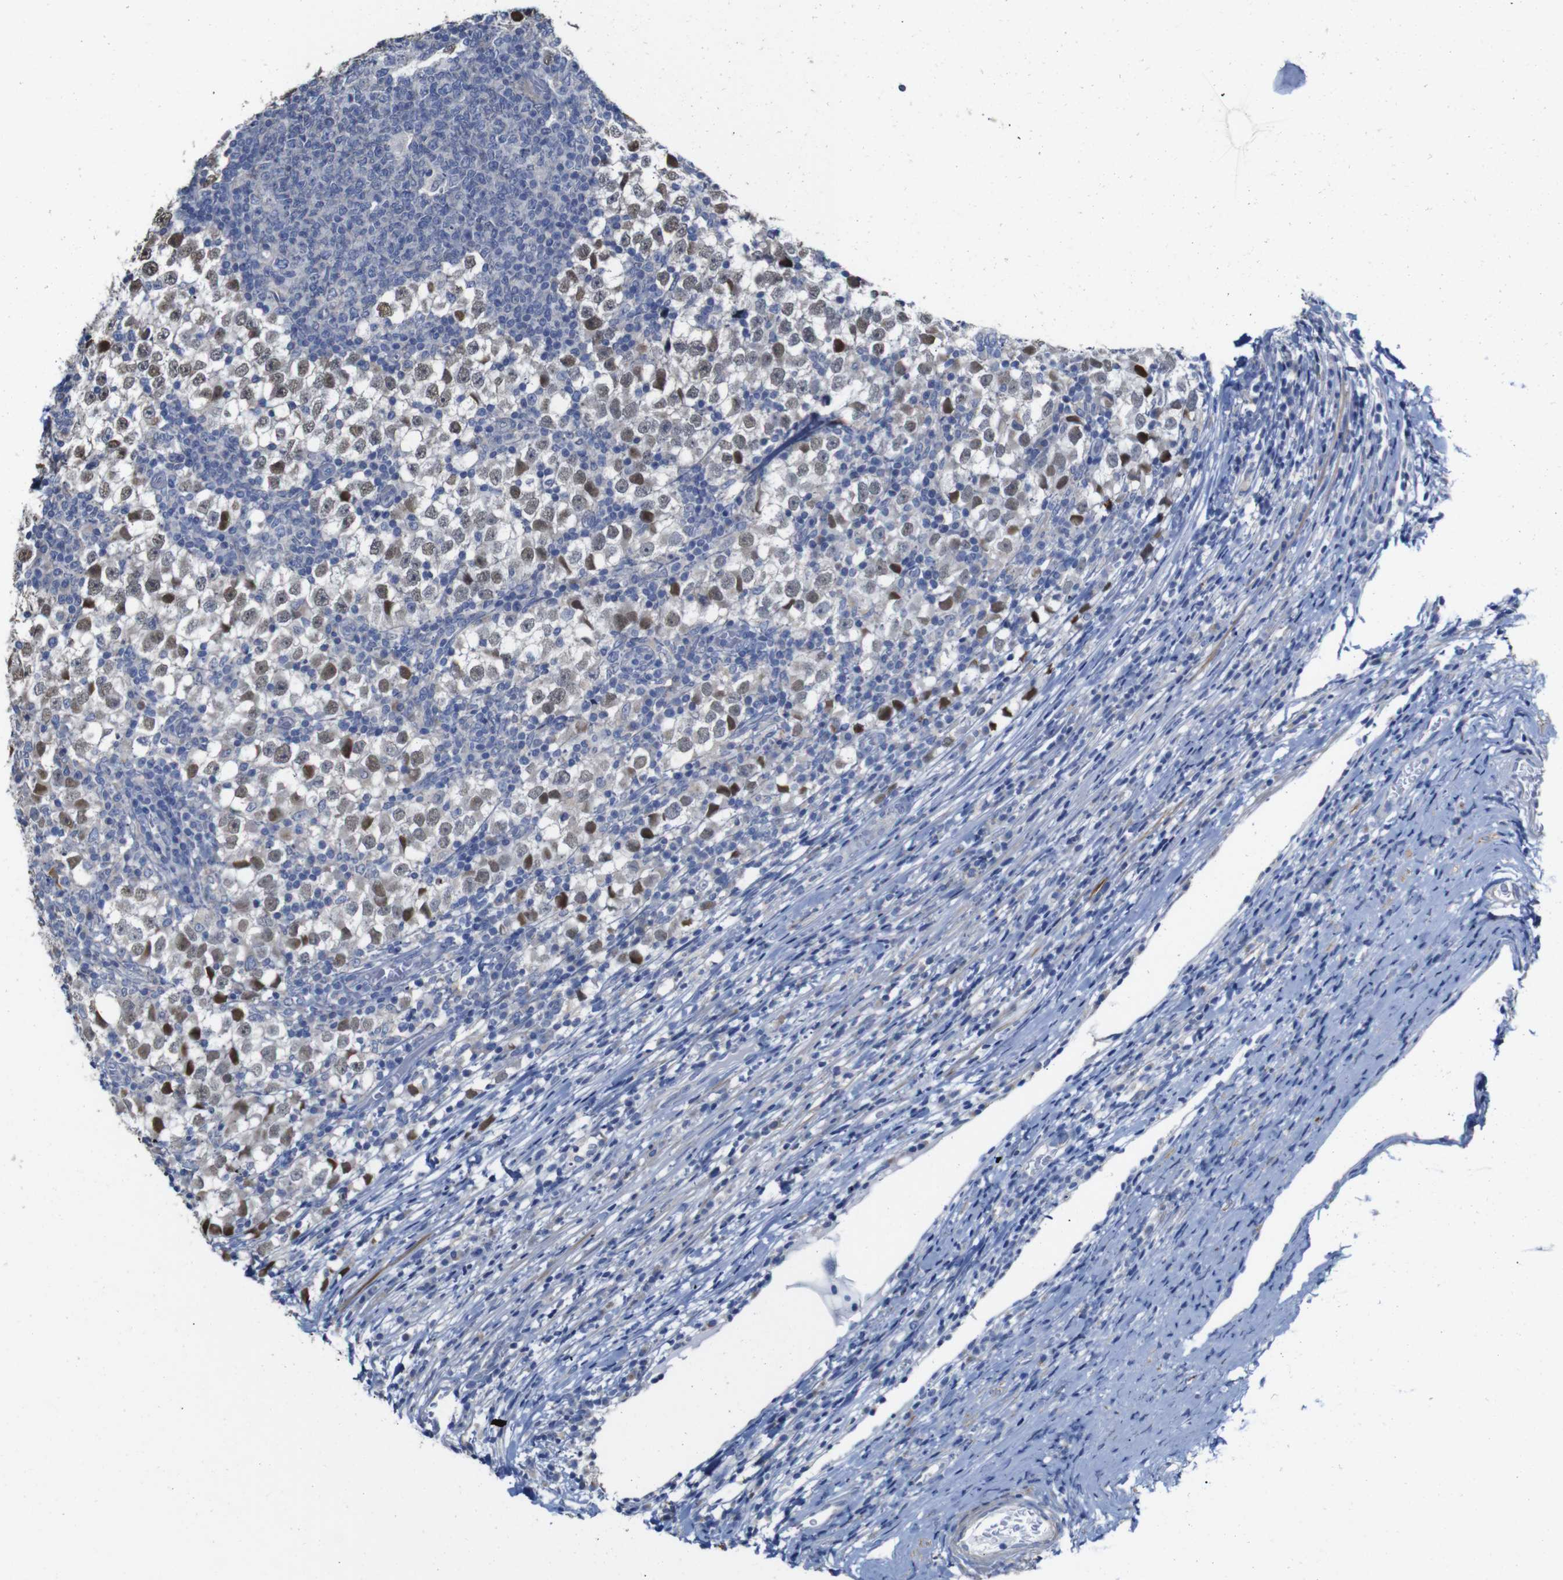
{"staining": {"intensity": "strong", "quantity": "25%-75%", "location": "nuclear"}, "tissue": "testis cancer", "cell_type": "Tumor cells", "image_type": "cancer", "snomed": [{"axis": "morphology", "description": "Seminoma, NOS"}, {"axis": "topography", "description": "Testis"}], "caption": "A brown stain highlights strong nuclear staining of a protein in seminoma (testis) tumor cells.", "gene": "TCEAL9", "patient": {"sex": "male", "age": 65}}